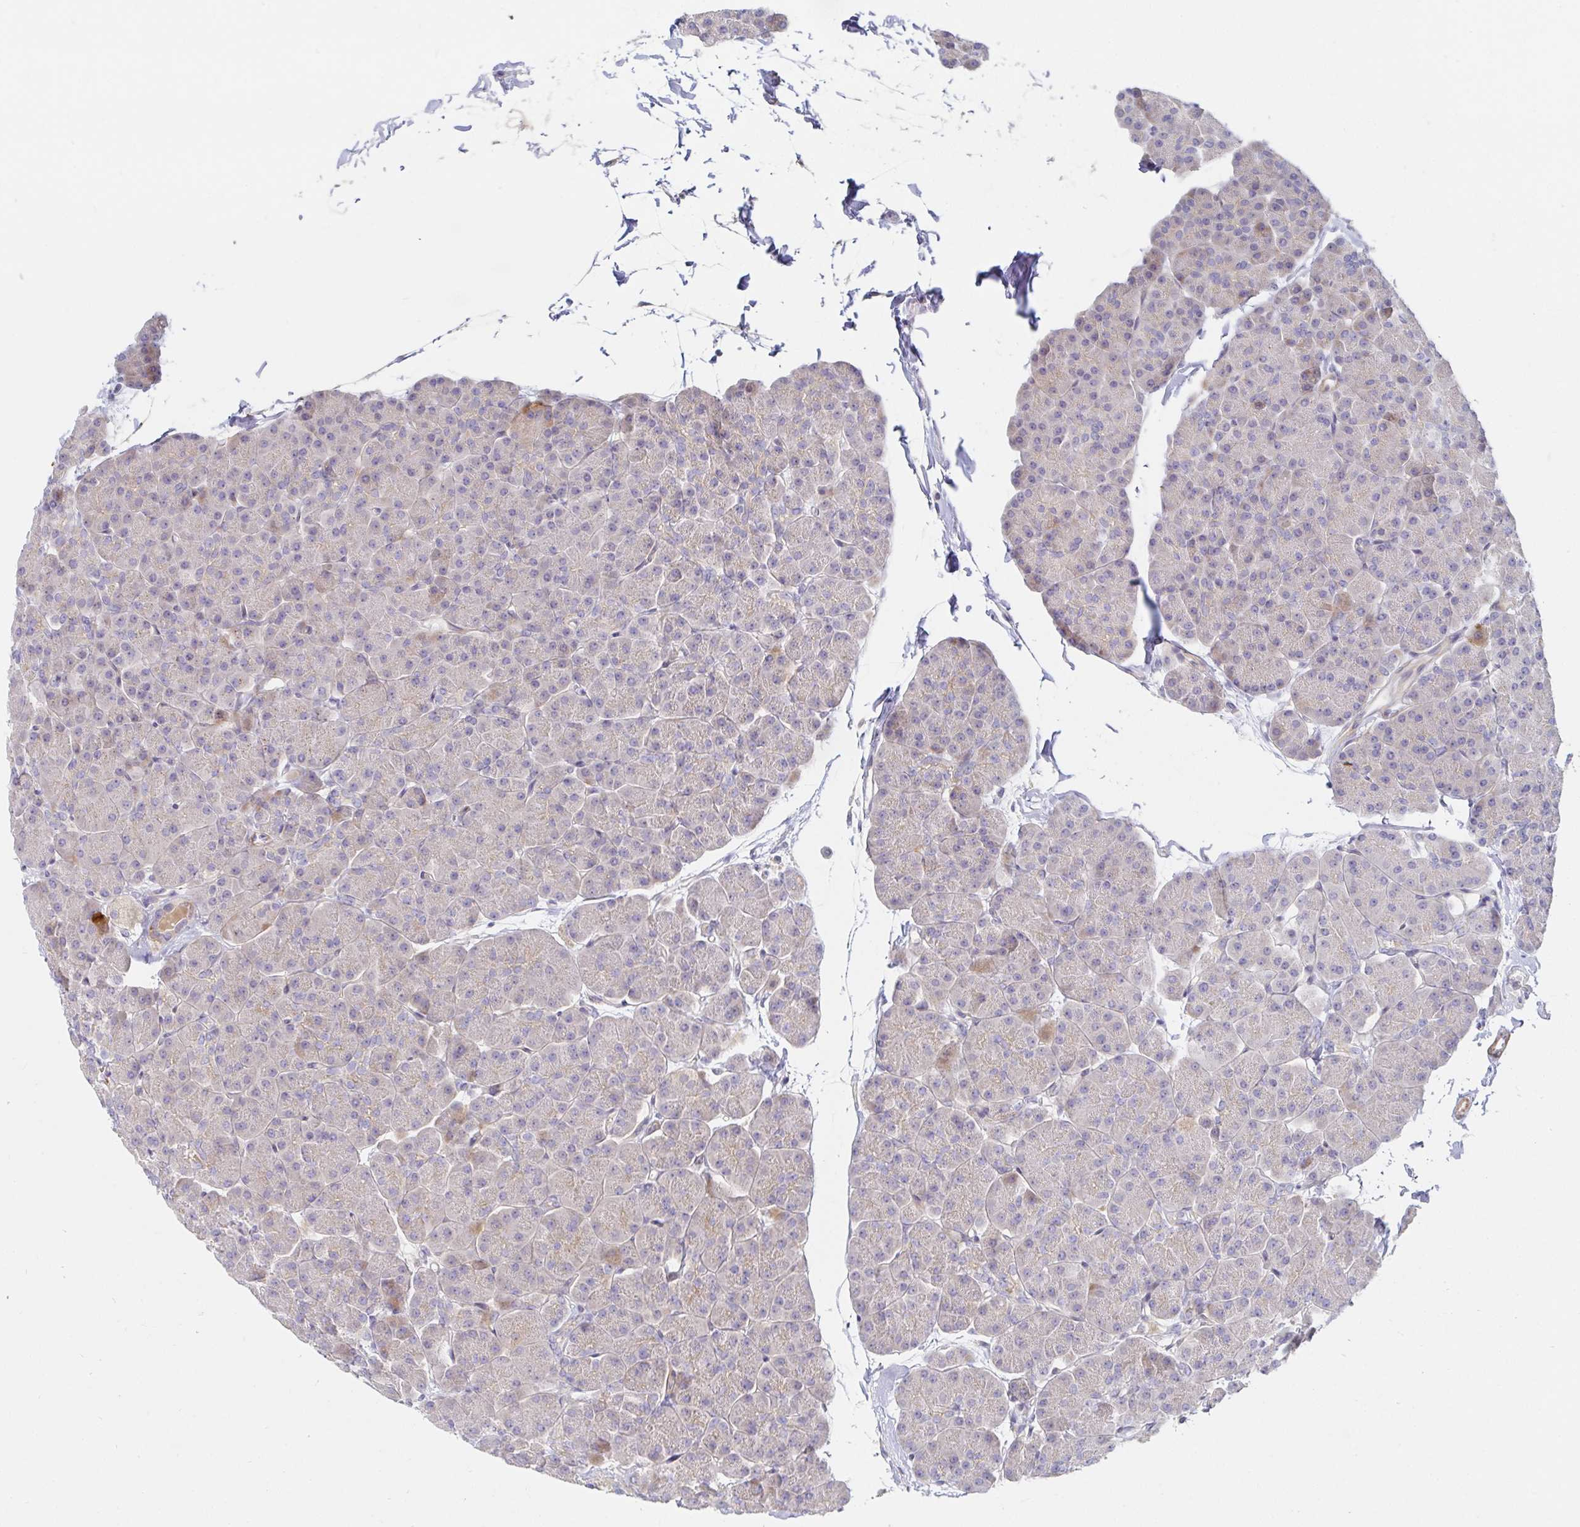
{"staining": {"intensity": "weak", "quantity": "<25%", "location": "cytoplasmic/membranous"}, "tissue": "pancreas", "cell_type": "Exocrine glandular cells", "image_type": "normal", "snomed": [{"axis": "morphology", "description": "Normal tissue, NOS"}, {"axis": "topography", "description": "Pancreas"}, {"axis": "topography", "description": "Peripheral nerve tissue"}], "caption": "Immunohistochemistry (IHC) of unremarkable pancreas demonstrates no expression in exocrine glandular cells.", "gene": "SSH2", "patient": {"sex": "male", "age": 54}}